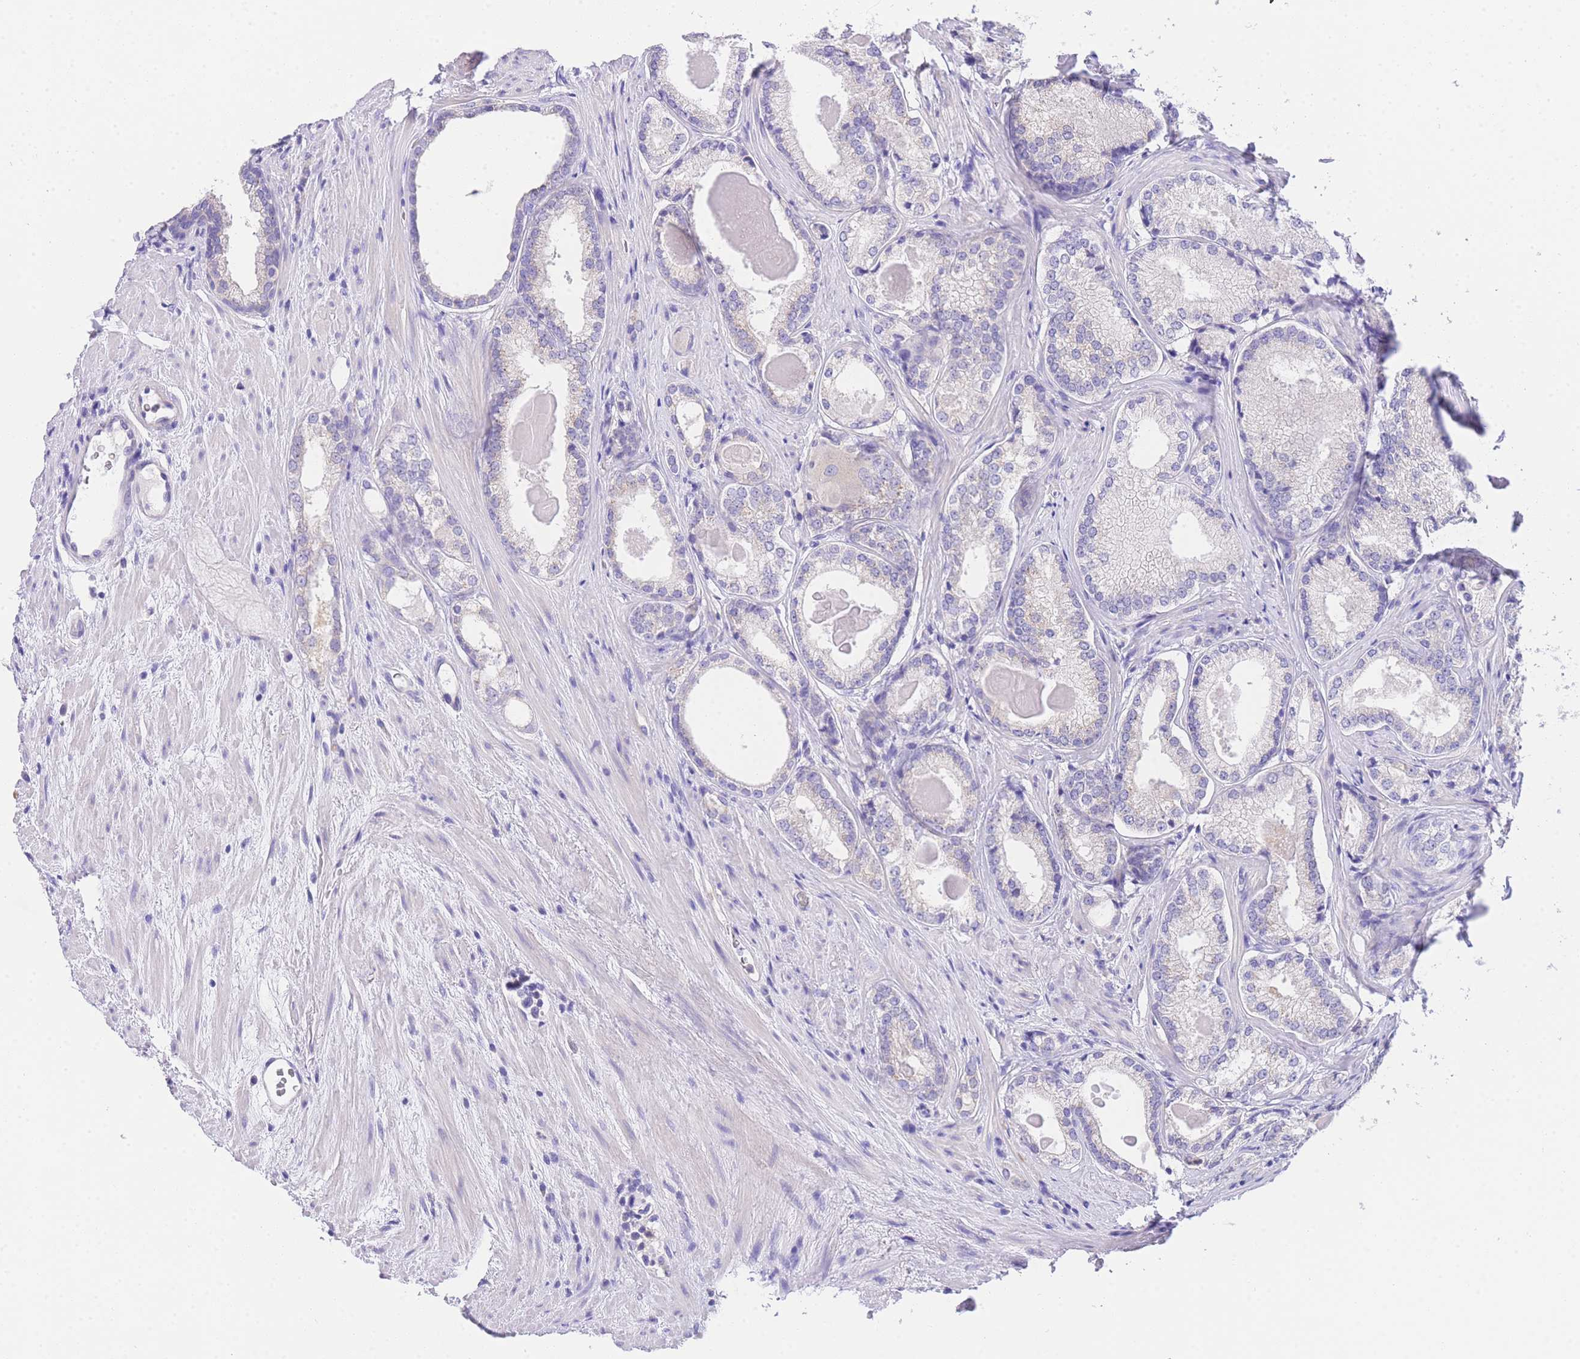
{"staining": {"intensity": "negative", "quantity": "none", "location": "none"}, "tissue": "prostate cancer", "cell_type": "Tumor cells", "image_type": "cancer", "snomed": [{"axis": "morphology", "description": "Adenocarcinoma, Low grade"}, {"axis": "topography", "description": "Prostate"}], "caption": "Tumor cells are negative for brown protein staining in prostate low-grade adenocarcinoma.", "gene": "EPN2", "patient": {"sex": "male", "age": 68}}